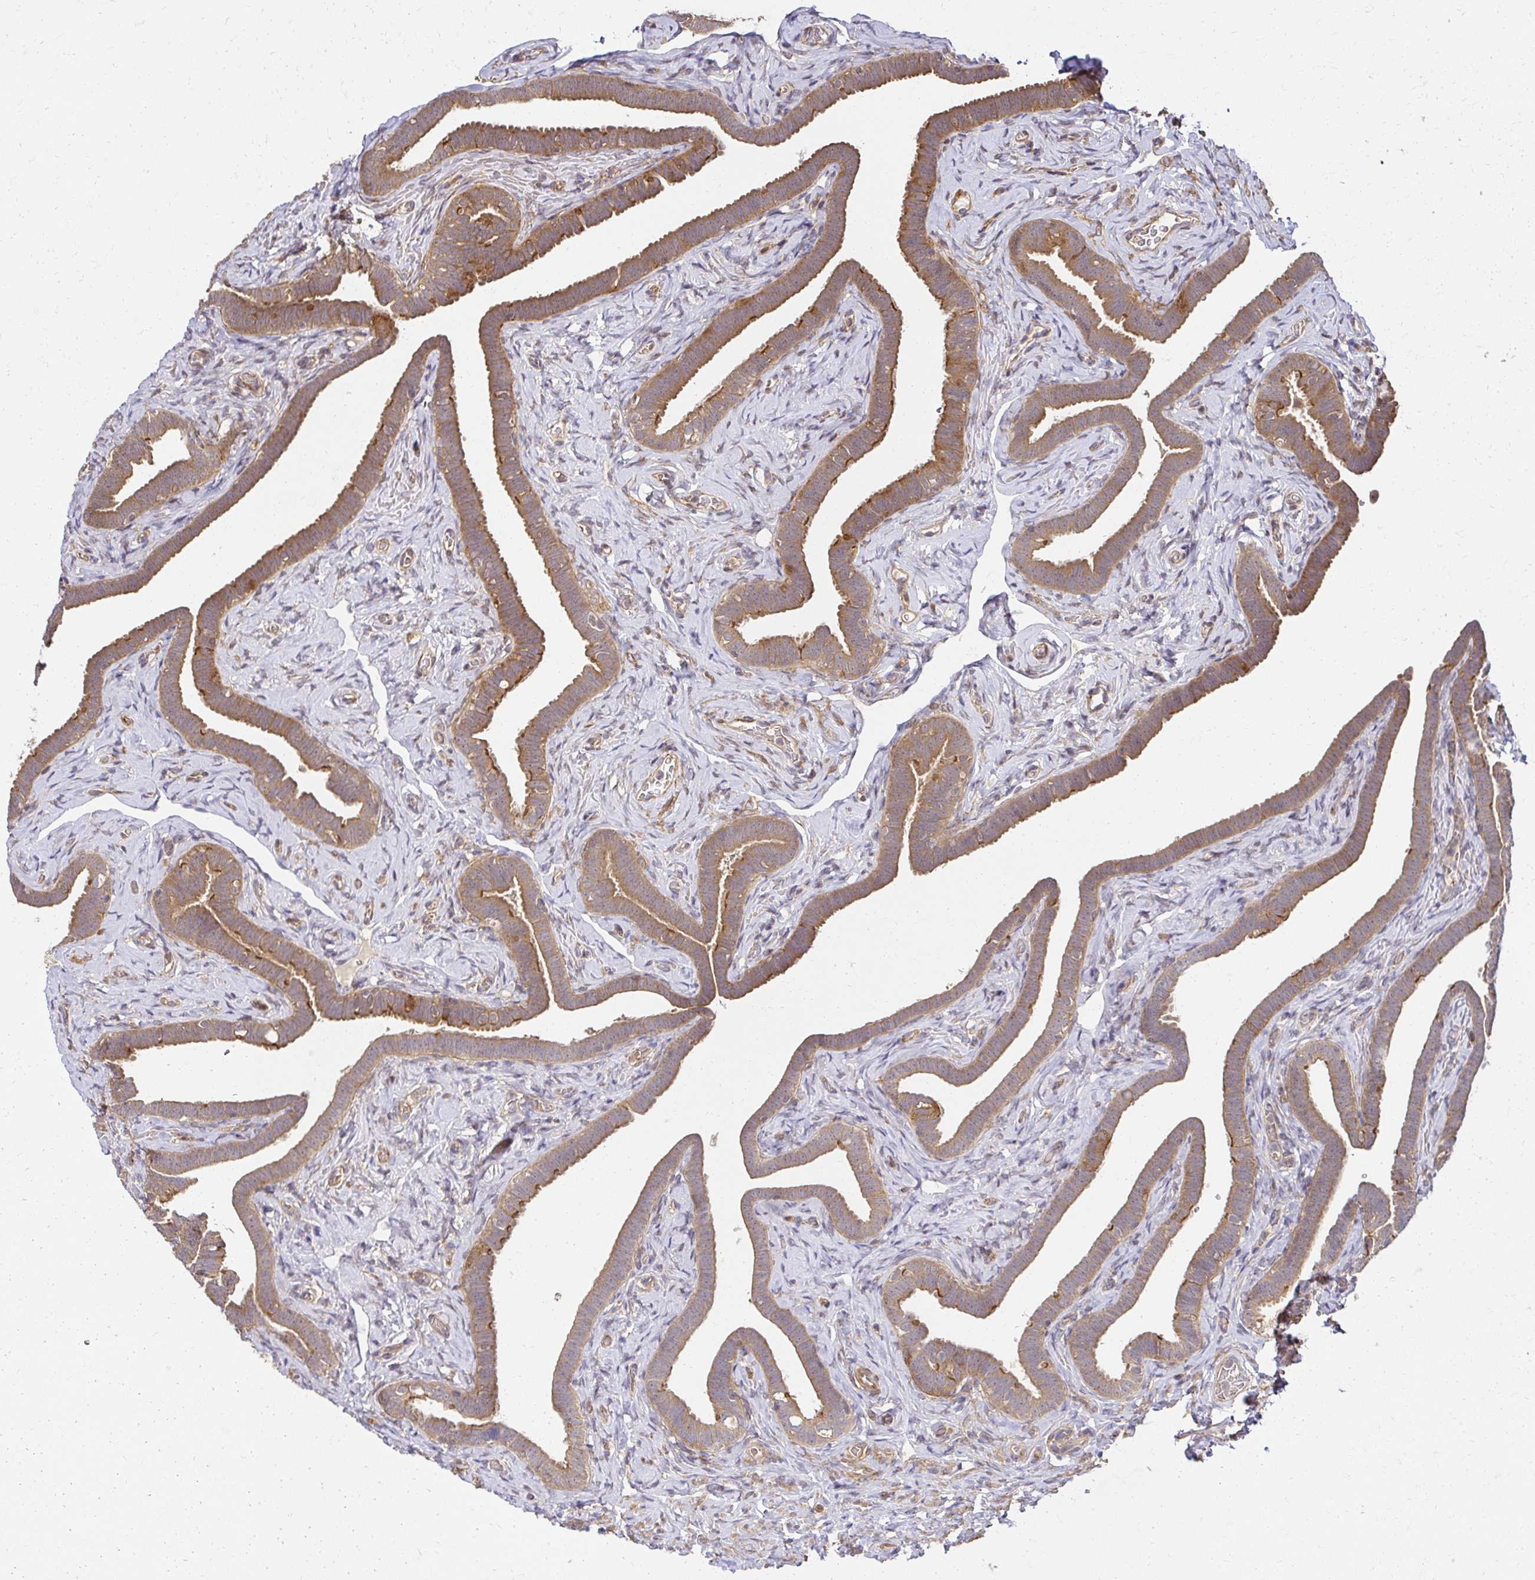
{"staining": {"intensity": "moderate", "quantity": "25%-75%", "location": "cytoplasmic/membranous"}, "tissue": "fallopian tube", "cell_type": "Glandular cells", "image_type": "normal", "snomed": [{"axis": "morphology", "description": "Normal tissue, NOS"}, {"axis": "topography", "description": "Fallopian tube"}], "caption": "Fallopian tube was stained to show a protein in brown. There is medium levels of moderate cytoplasmic/membranous expression in approximately 25%-75% of glandular cells. Using DAB (brown) and hematoxylin (blue) stains, captured at high magnification using brightfield microscopy.", "gene": "PSMA4", "patient": {"sex": "female", "age": 69}}